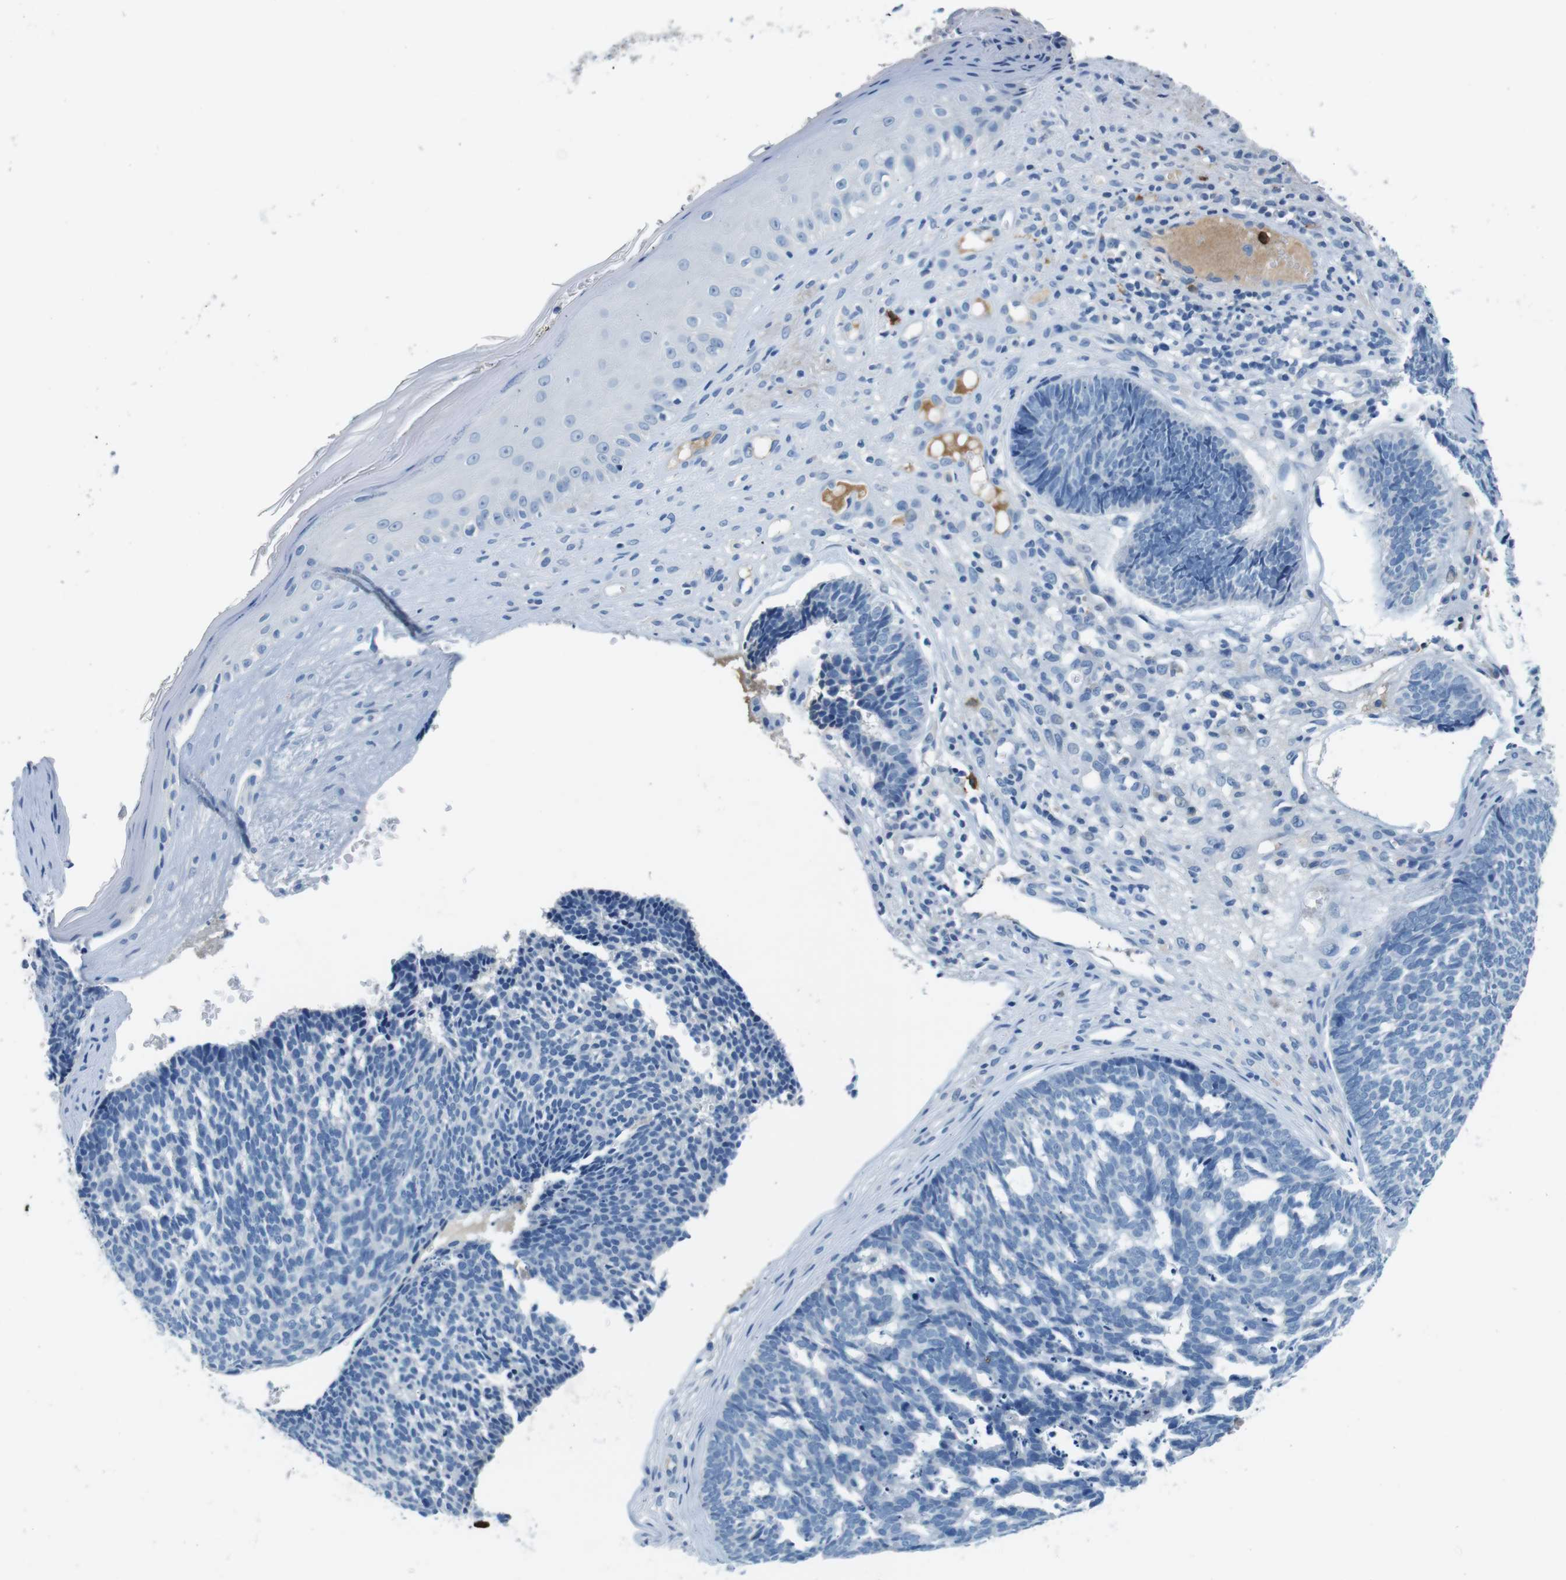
{"staining": {"intensity": "negative", "quantity": "none", "location": "none"}, "tissue": "skin cancer", "cell_type": "Tumor cells", "image_type": "cancer", "snomed": [{"axis": "morphology", "description": "Basal cell carcinoma"}, {"axis": "topography", "description": "Skin"}], "caption": "Tumor cells show no significant positivity in basal cell carcinoma (skin).", "gene": "IGHD", "patient": {"sex": "male", "age": 84}}